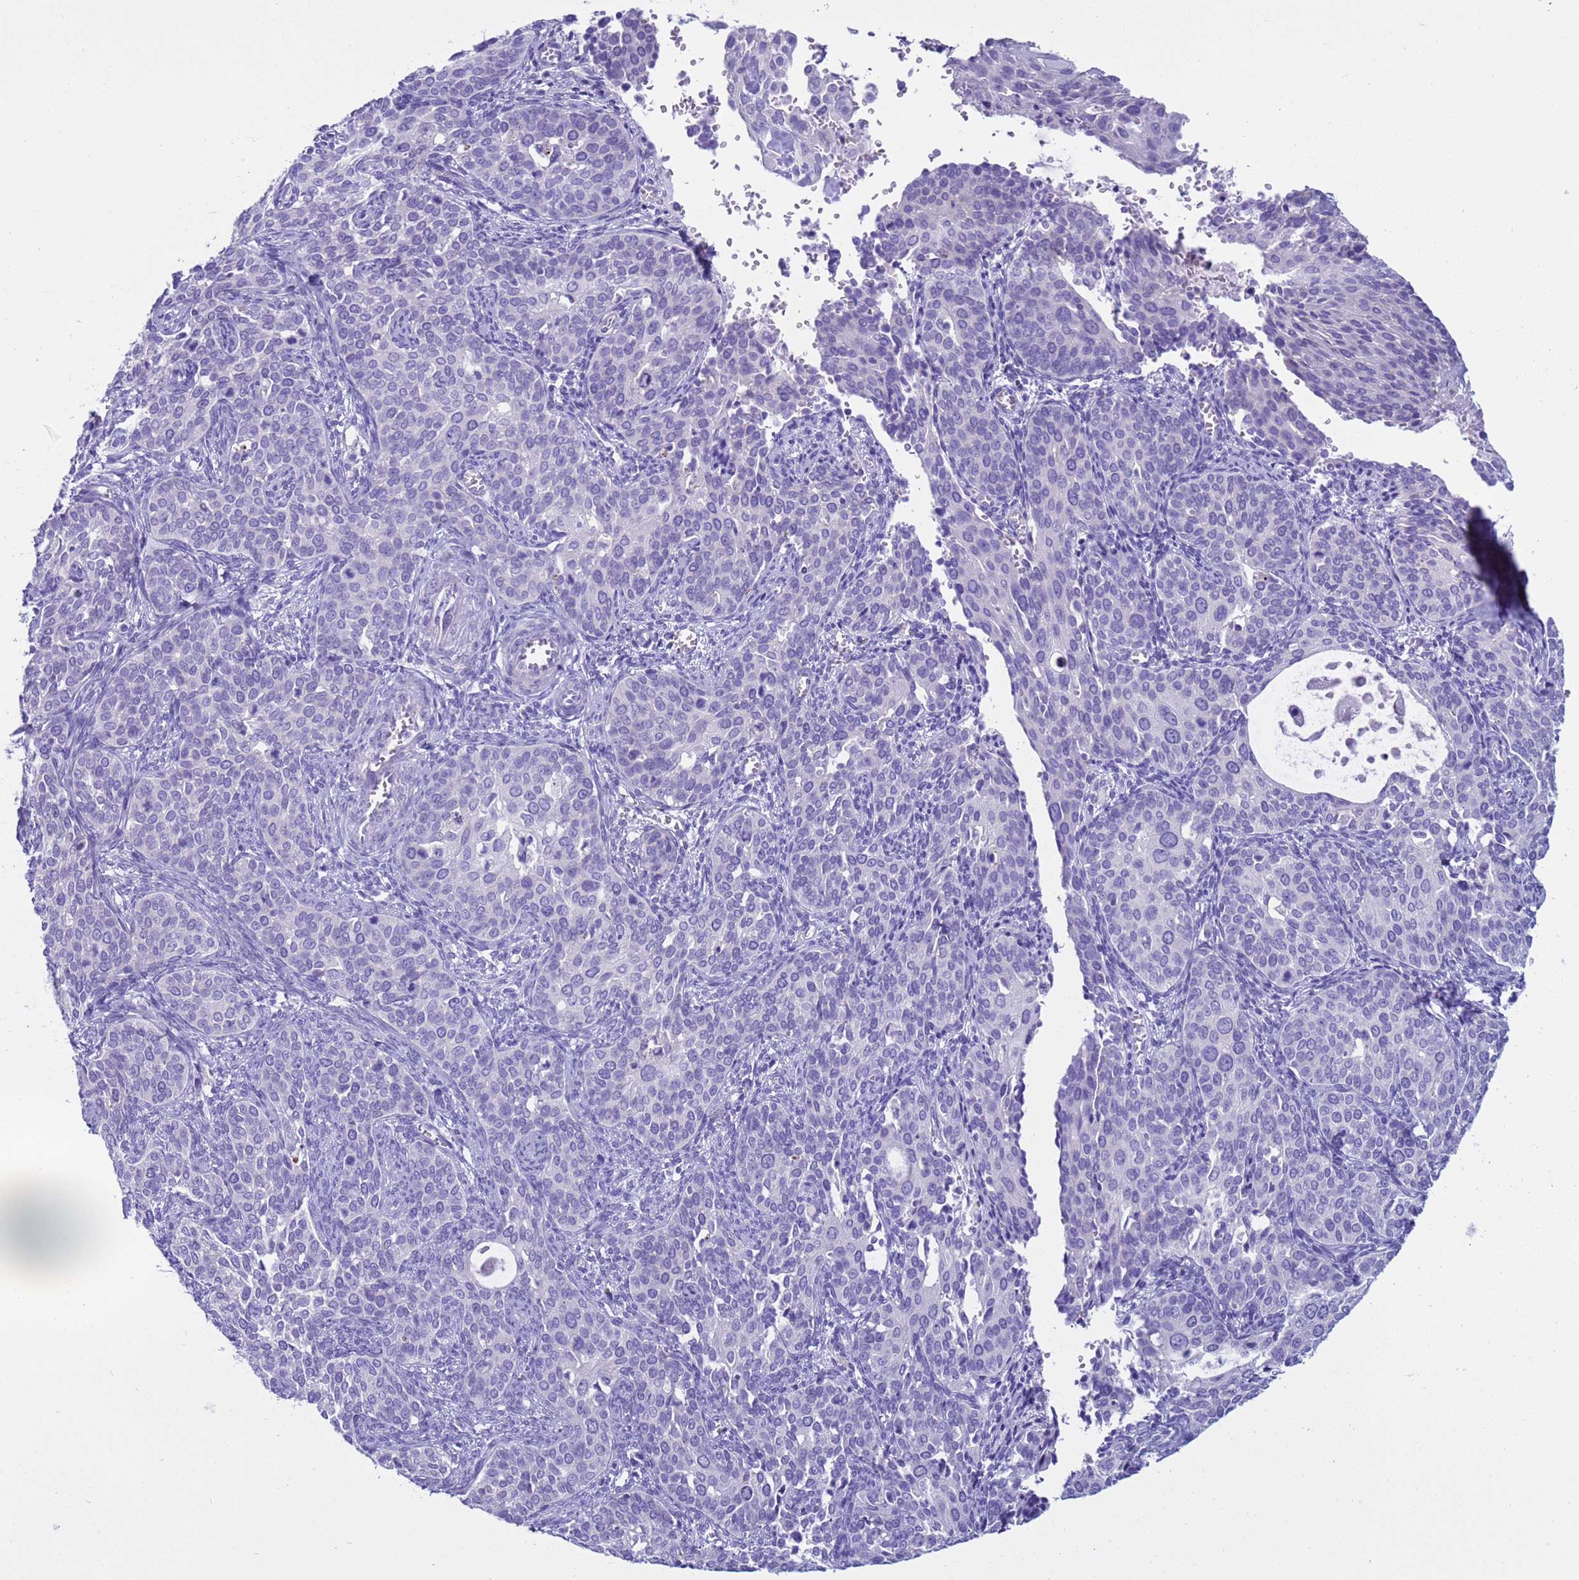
{"staining": {"intensity": "negative", "quantity": "none", "location": "none"}, "tissue": "cervical cancer", "cell_type": "Tumor cells", "image_type": "cancer", "snomed": [{"axis": "morphology", "description": "Squamous cell carcinoma, NOS"}, {"axis": "topography", "description": "Cervix"}], "caption": "Immunohistochemical staining of cervical squamous cell carcinoma demonstrates no significant positivity in tumor cells.", "gene": "CST4", "patient": {"sex": "female", "age": 44}}